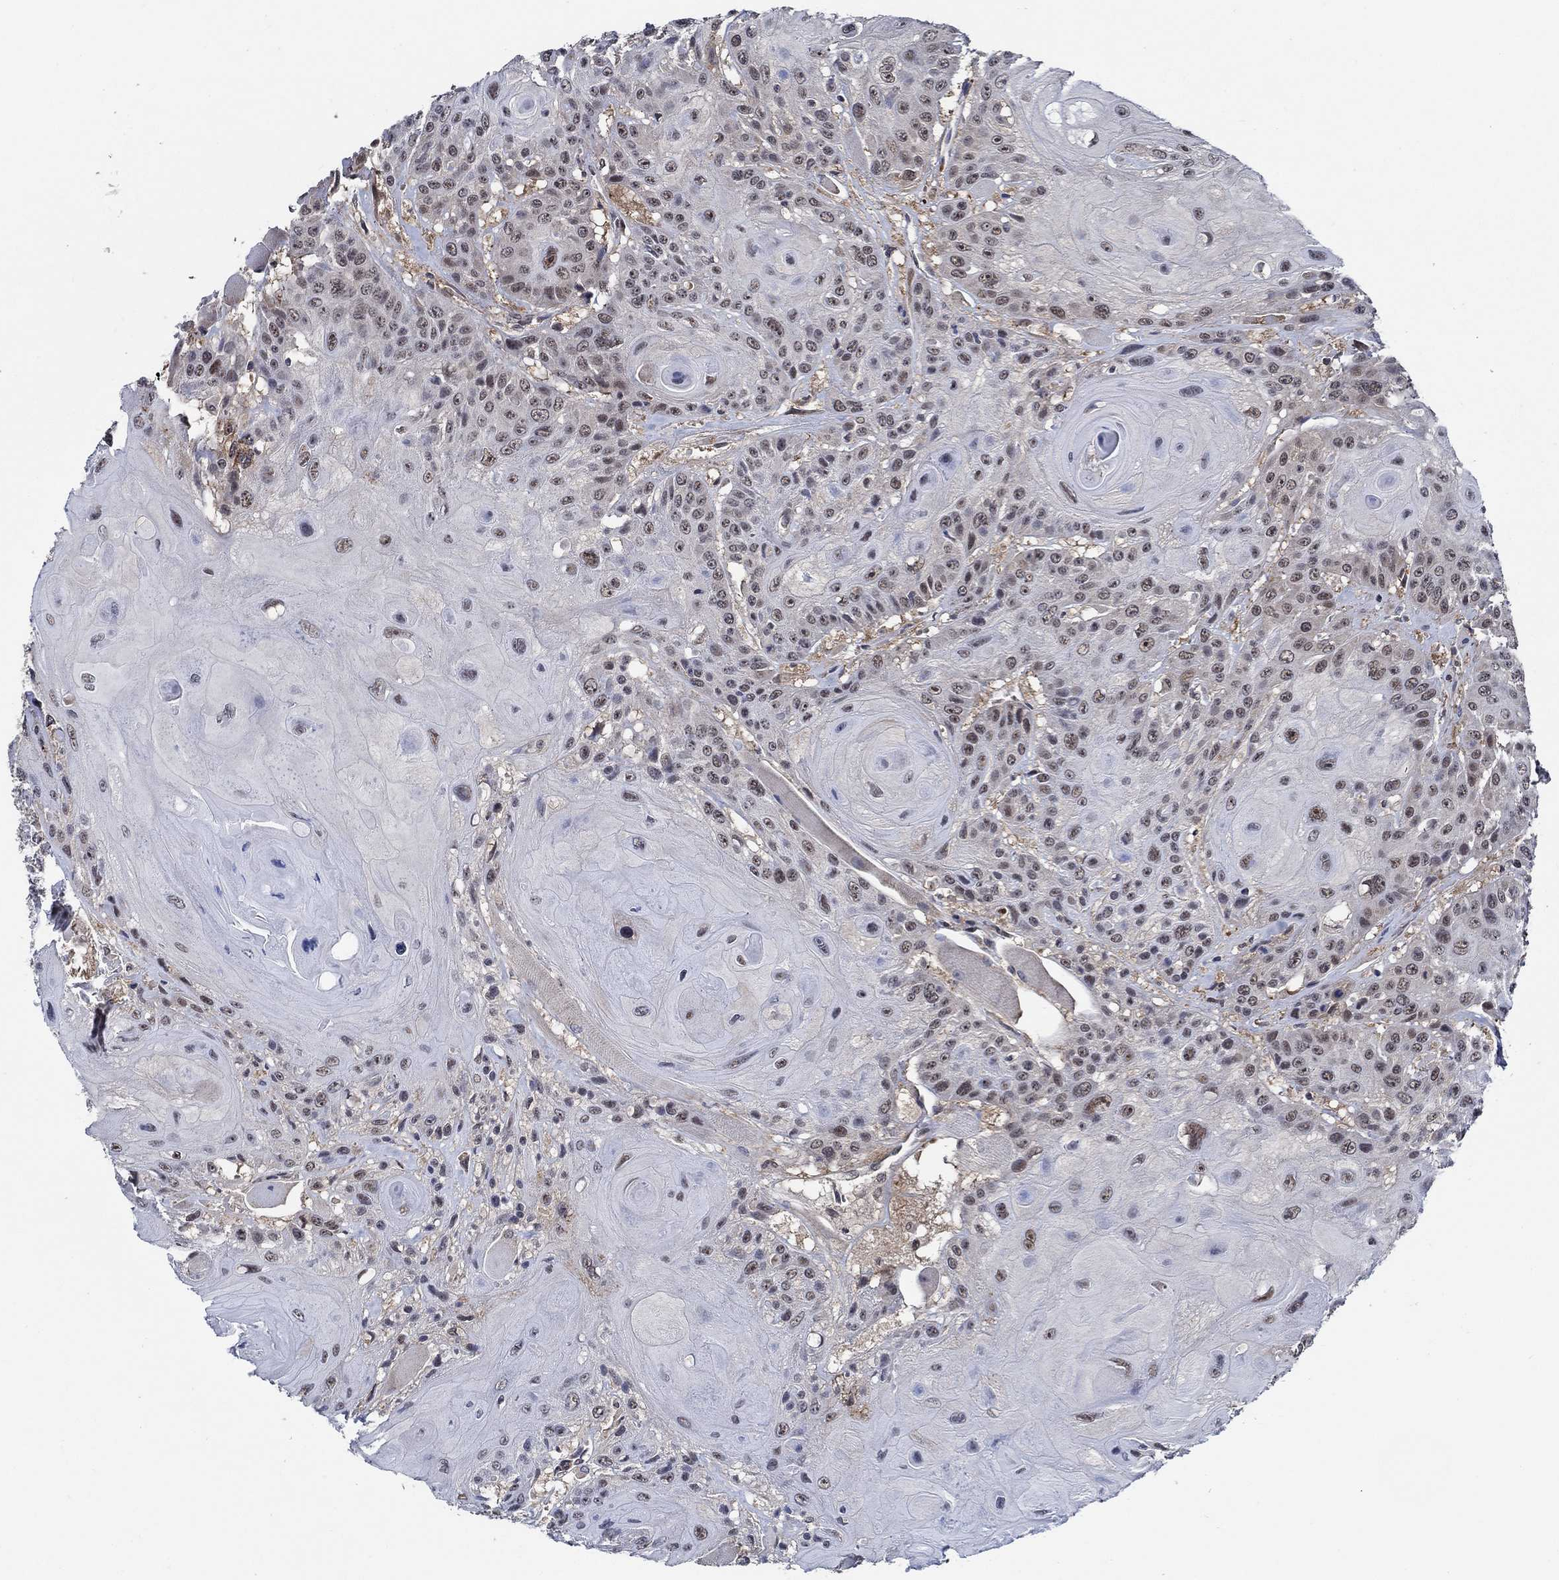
{"staining": {"intensity": "weak", "quantity": "<25%", "location": "cytoplasmic/membranous"}, "tissue": "head and neck cancer", "cell_type": "Tumor cells", "image_type": "cancer", "snomed": [{"axis": "morphology", "description": "Squamous cell carcinoma, NOS"}, {"axis": "topography", "description": "Head-Neck"}], "caption": "Tumor cells show no significant protein positivity in head and neck cancer (squamous cell carcinoma).", "gene": "DACT1", "patient": {"sex": "female", "age": 59}}